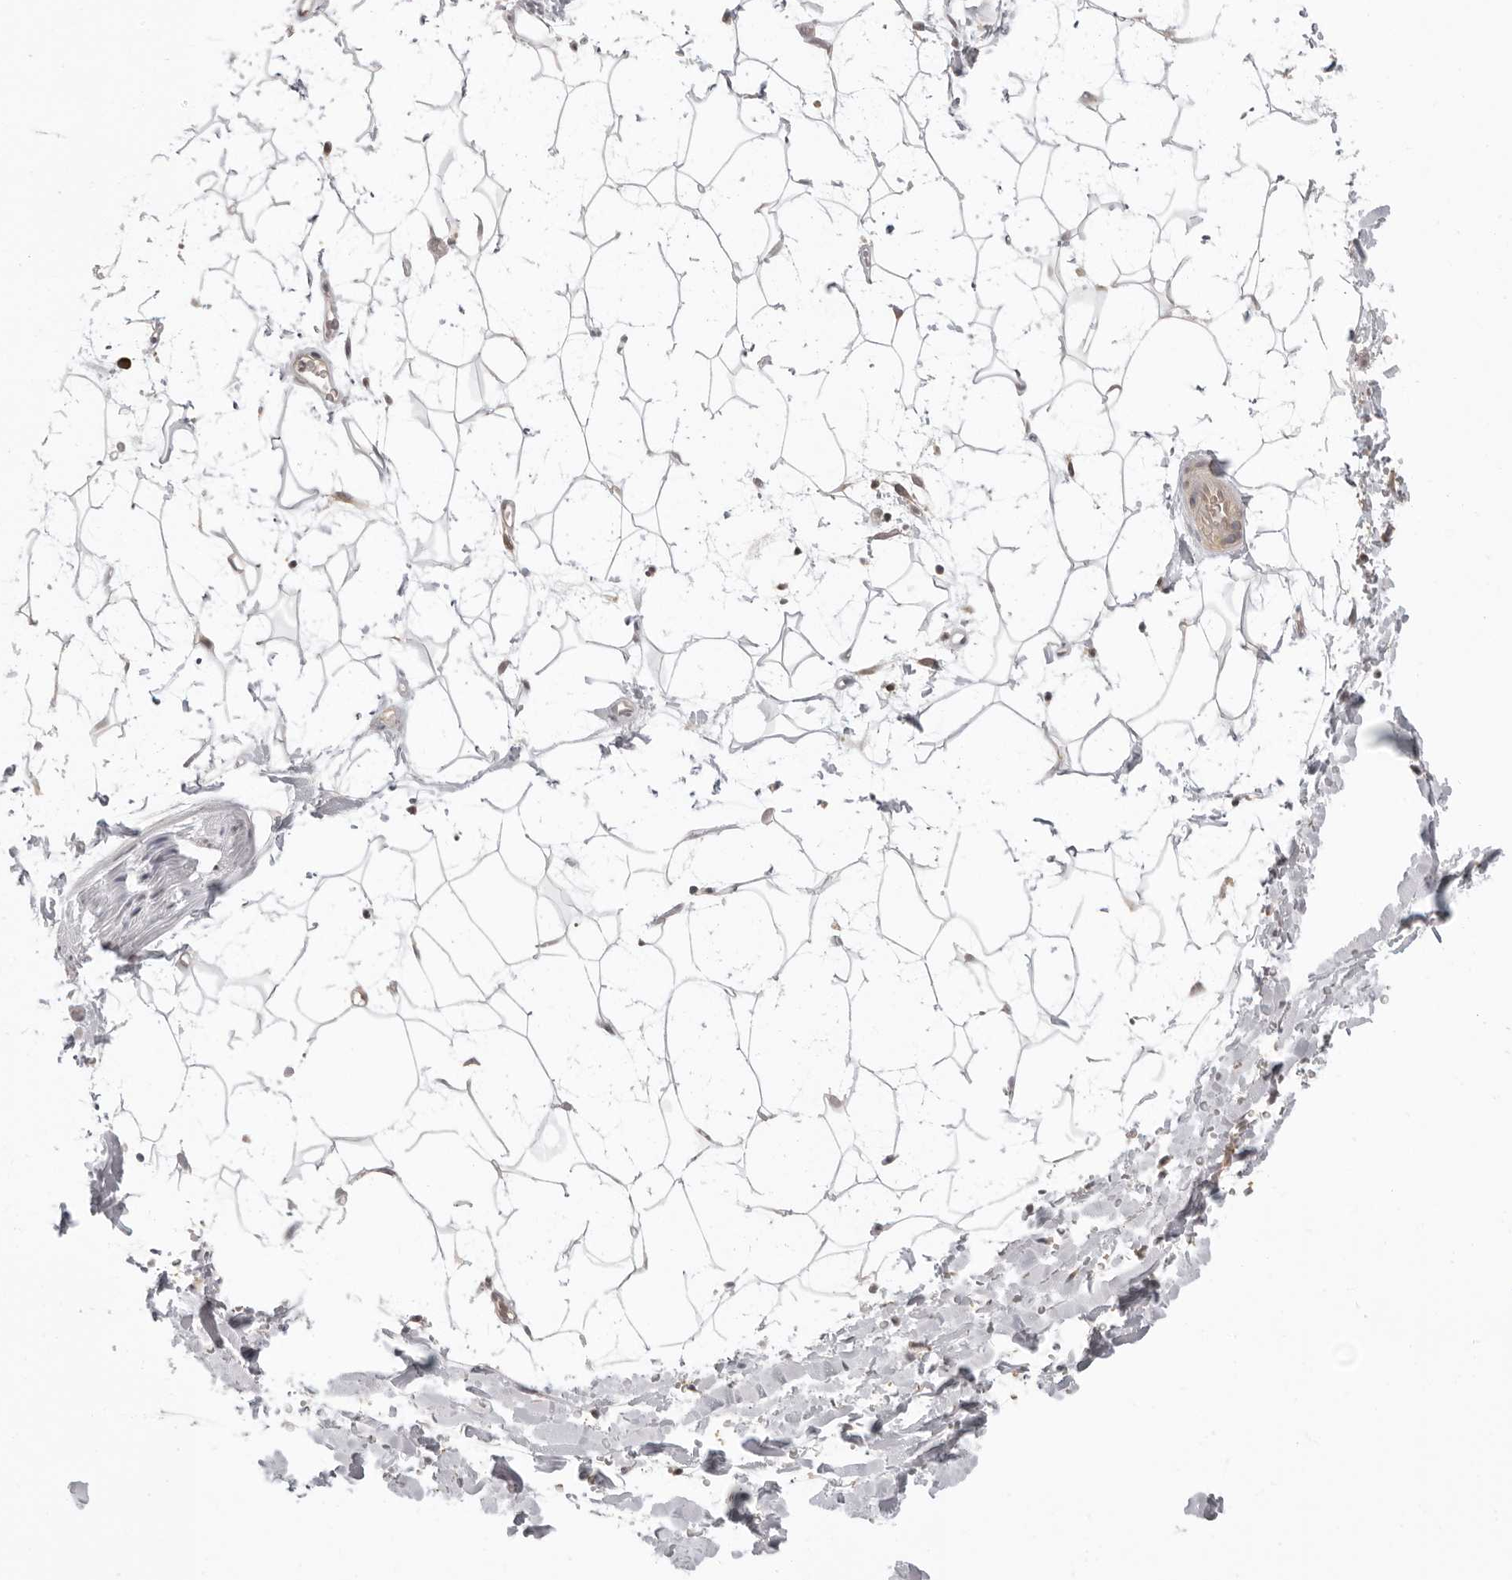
{"staining": {"intensity": "negative", "quantity": "none", "location": "none"}, "tissue": "adipose tissue", "cell_type": "Adipocytes", "image_type": "normal", "snomed": [{"axis": "morphology", "description": "Normal tissue, NOS"}, {"axis": "topography", "description": "Soft tissue"}], "caption": "Photomicrograph shows no significant protein expression in adipocytes of benign adipose tissue.", "gene": "PRRC2A", "patient": {"sex": "male", "age": 72}}